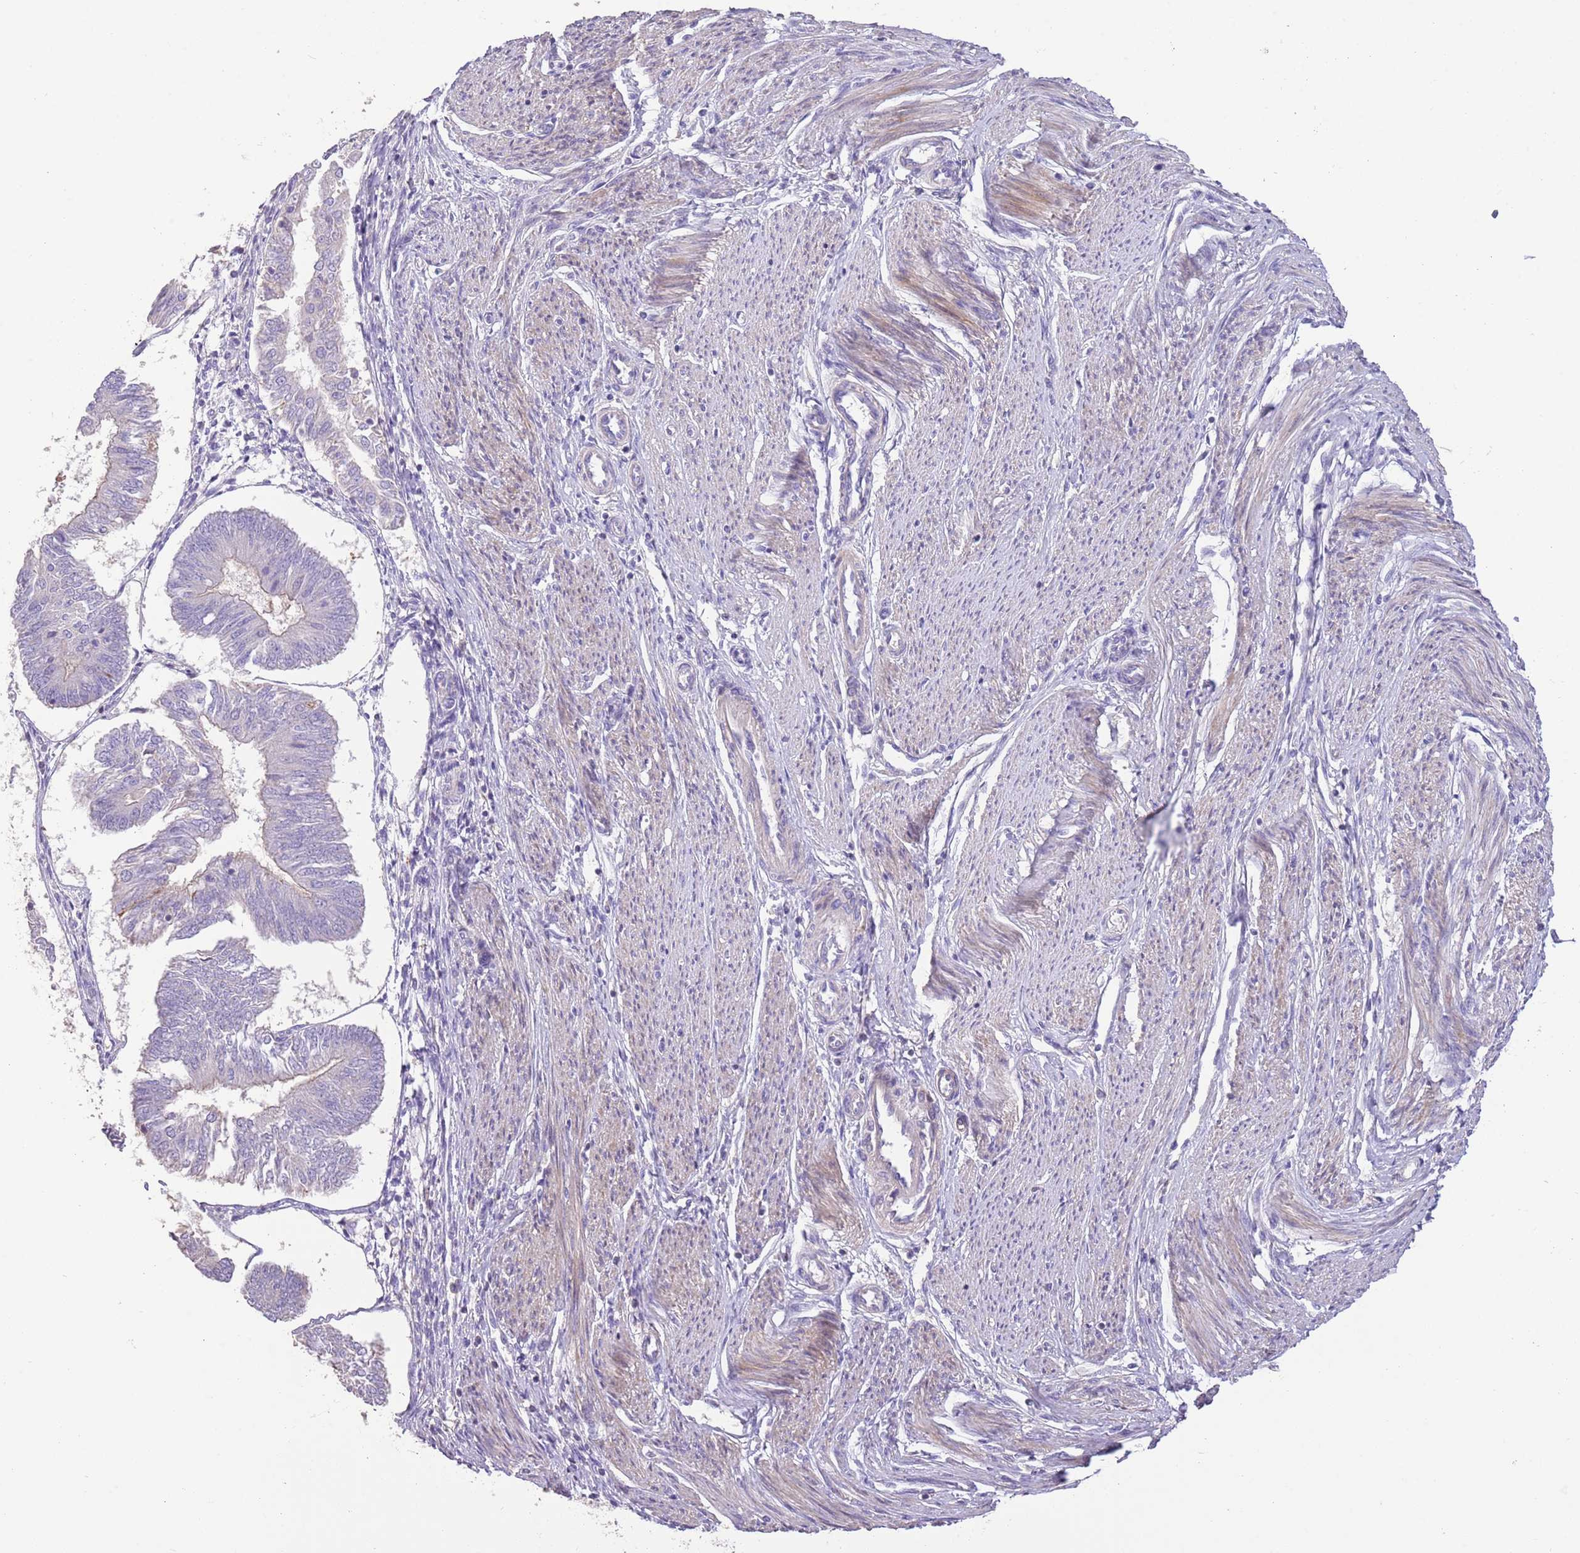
{"staining": {"intensity": "negative", "quantity": "none", "location": "none"}, "tissue": "endometrial cancer", "cell_type": "Tumor cells", "image_type": "cancer", "snomed": [{"axis": "morphology", "description": "Adenocarcinoma, NOS"}, {"axis": "topography", "description": "Endometrium"}], "caption": "The immunohistochemistry image has no significant staining in tumor cells of endometrial cancer tissue.", "gene": "SFTPA1", "patient": {"sex": "female", "age": 58}}